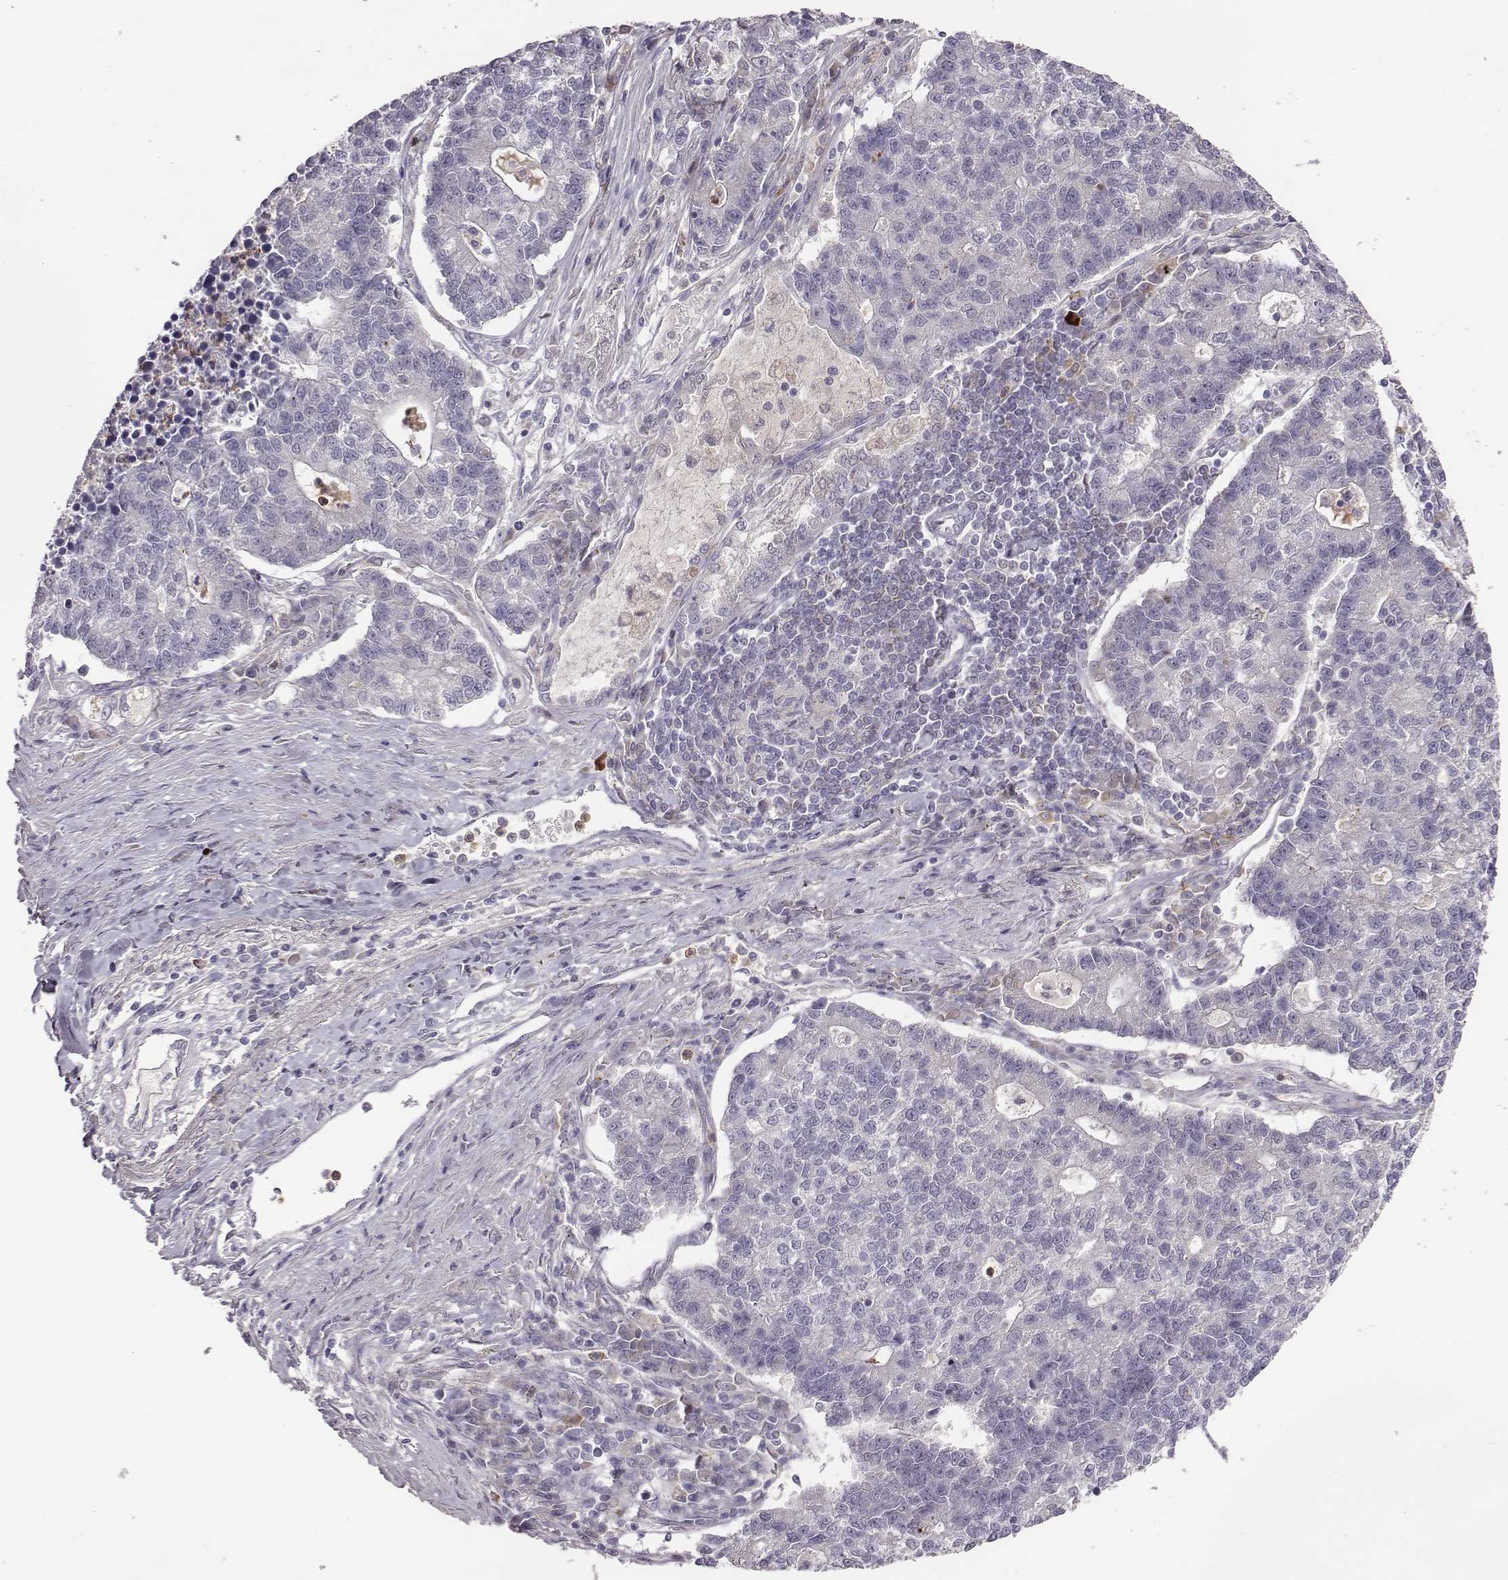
{"staining": {"intensity": "negative", "quantity": "none", "location": "none"}, "tissue": "lung cancer", "cell_type": "Tumor cells", "image_type": "cancer", "snomed": [{"axis": "morphology", "description": "Adenocarcinoma, NOS"}, {"axis": "topography", "description": "Lung"}], "caption": "A high-resolution photomicrograph shows immunohistochemistry staining of lung cancer (adenocarcinoma), which shows no significant positivity in tumor cells. (Brightfield microscopy of DAB (3,3'-diaminobenzidine) immunohistochemistry at high magnification).", "gene": "KMO", "patient": {"sex": "male", "age": 57}}